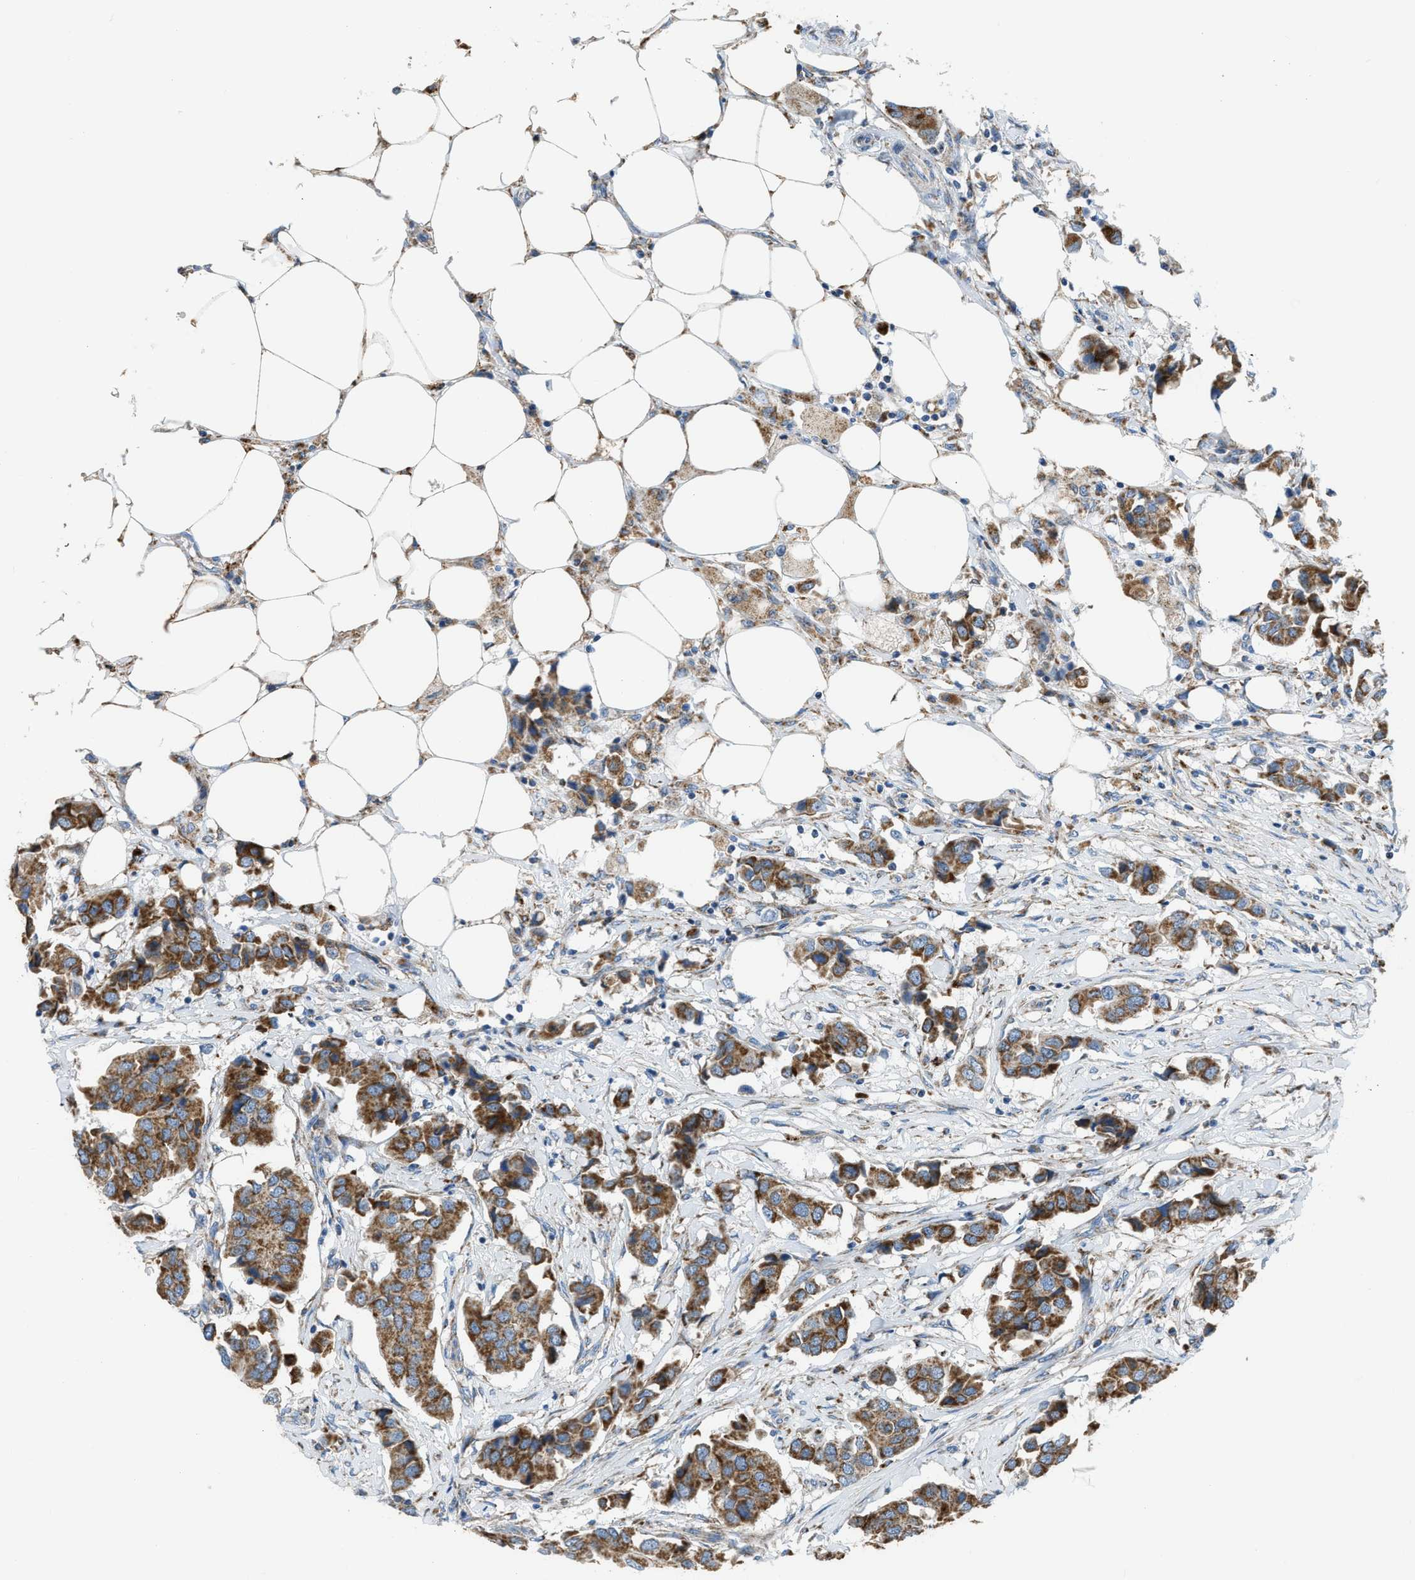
{"staining": {"intensity": "moderate", "quantity": ">75%", "location": "cytoplasmic/membranous"}, "tissue": "breast cancer", "cell_type": "Tumor cells", "image_type": "cancer", "snomed": [{"axis": "morphology", "description": "Duct carcinoma"}, {"axis": "topography", "description": "Breast"}], "caption": "A micrograph of breast cancer (intraductal carcinoma) stained for a protein exhibits moderate cytoplasmic/membranous brown staining in tumor cells.", "gene": "SMIM20", "patient": {"sex": "female", "age": 80}}